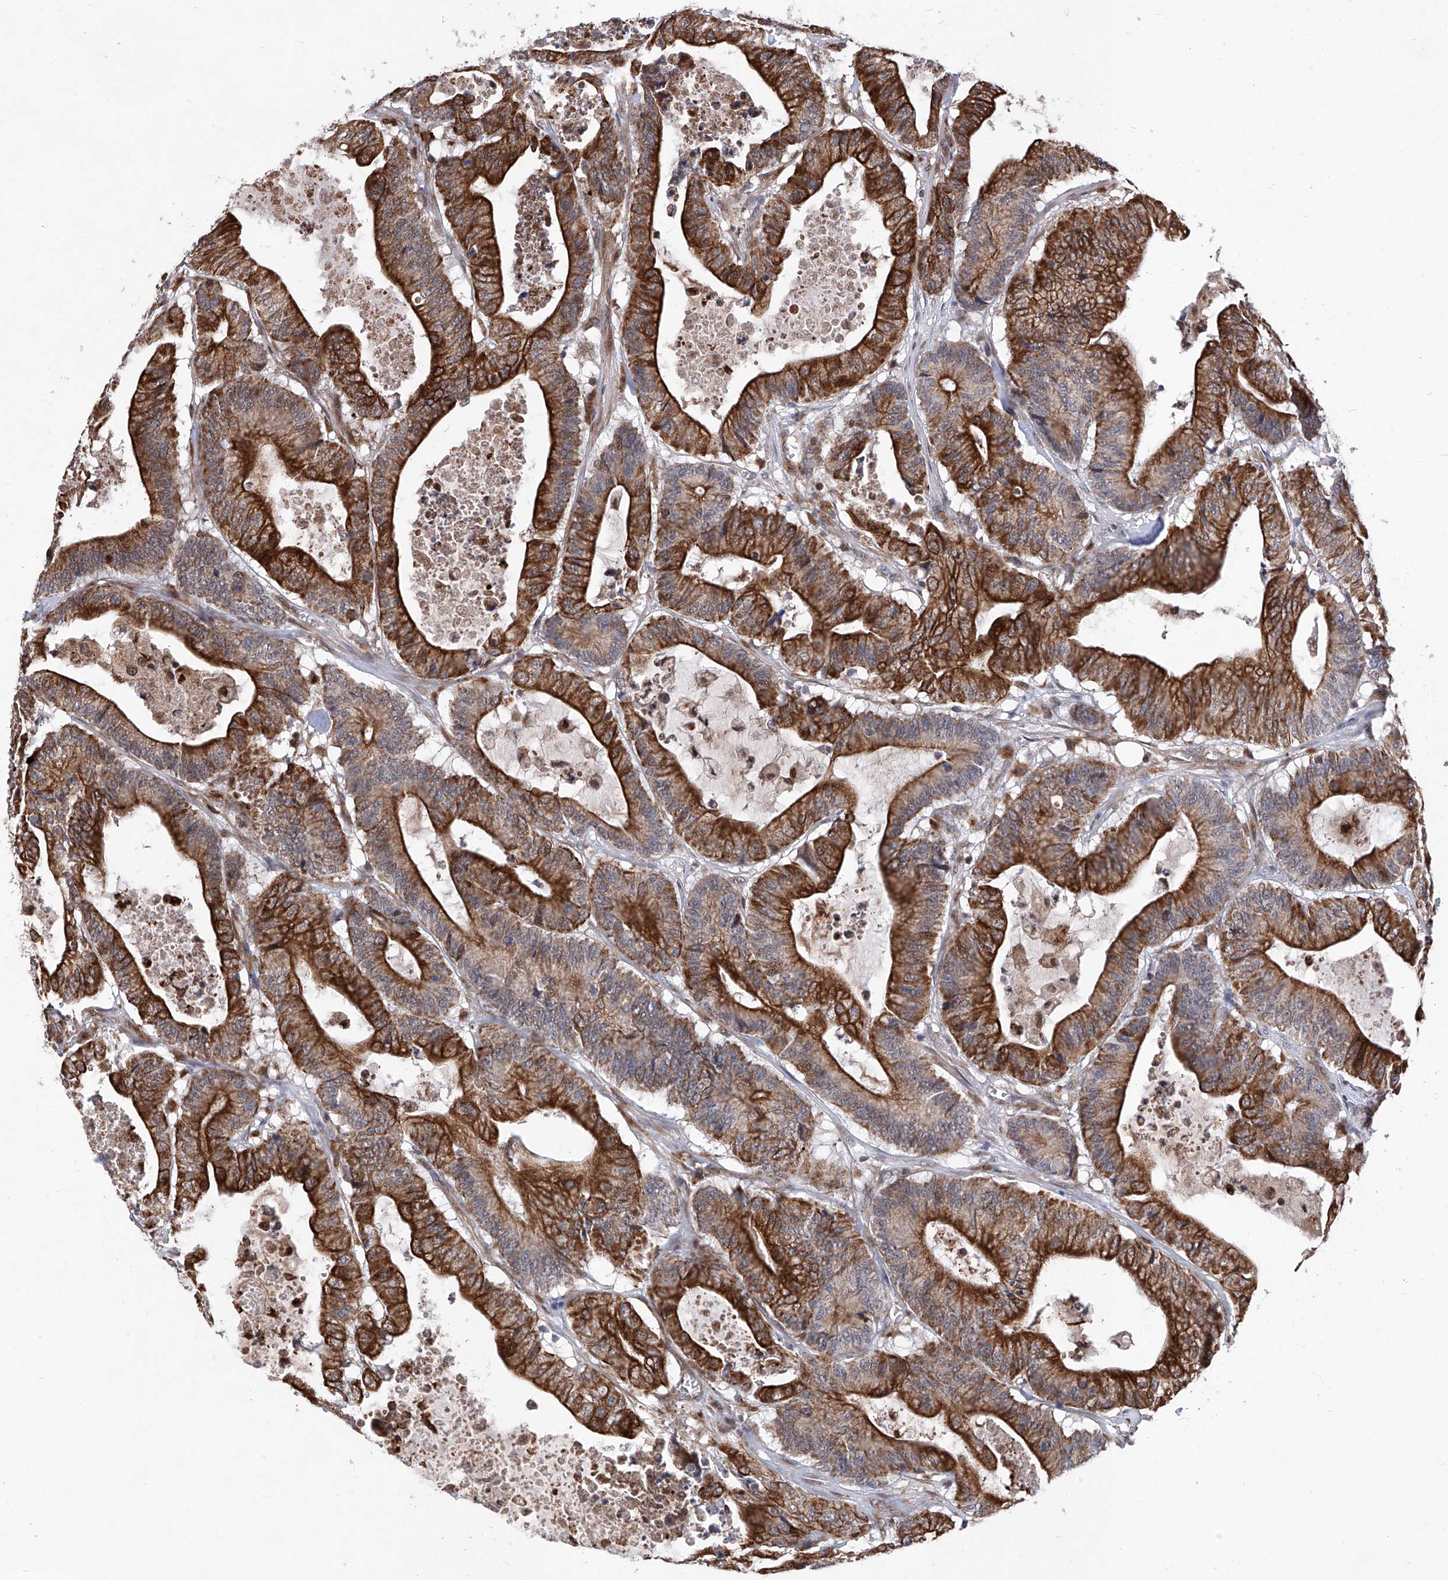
{"staining": {"intensity": "strong", "quantity": ">75%", "location": "cytoplasmic/membranous"}, "tissue": "colorectal cancer", "cell_type": "Tumor cells", "image_type": "cancer", "snomed": [{"axis": "morphology", "description": "Adenocarcinoma, NOS"}, {"axis": "topography", "description": "Colon"}], "caption": "Human colorectal cancer (adenocarcinoma) stained for a protein (brown) shows strong cytoplasmic/membranous positive staining in about >75% of tumor cells.", "gene": "FARP2", "patient": {"sex": "female", "age": 84}}